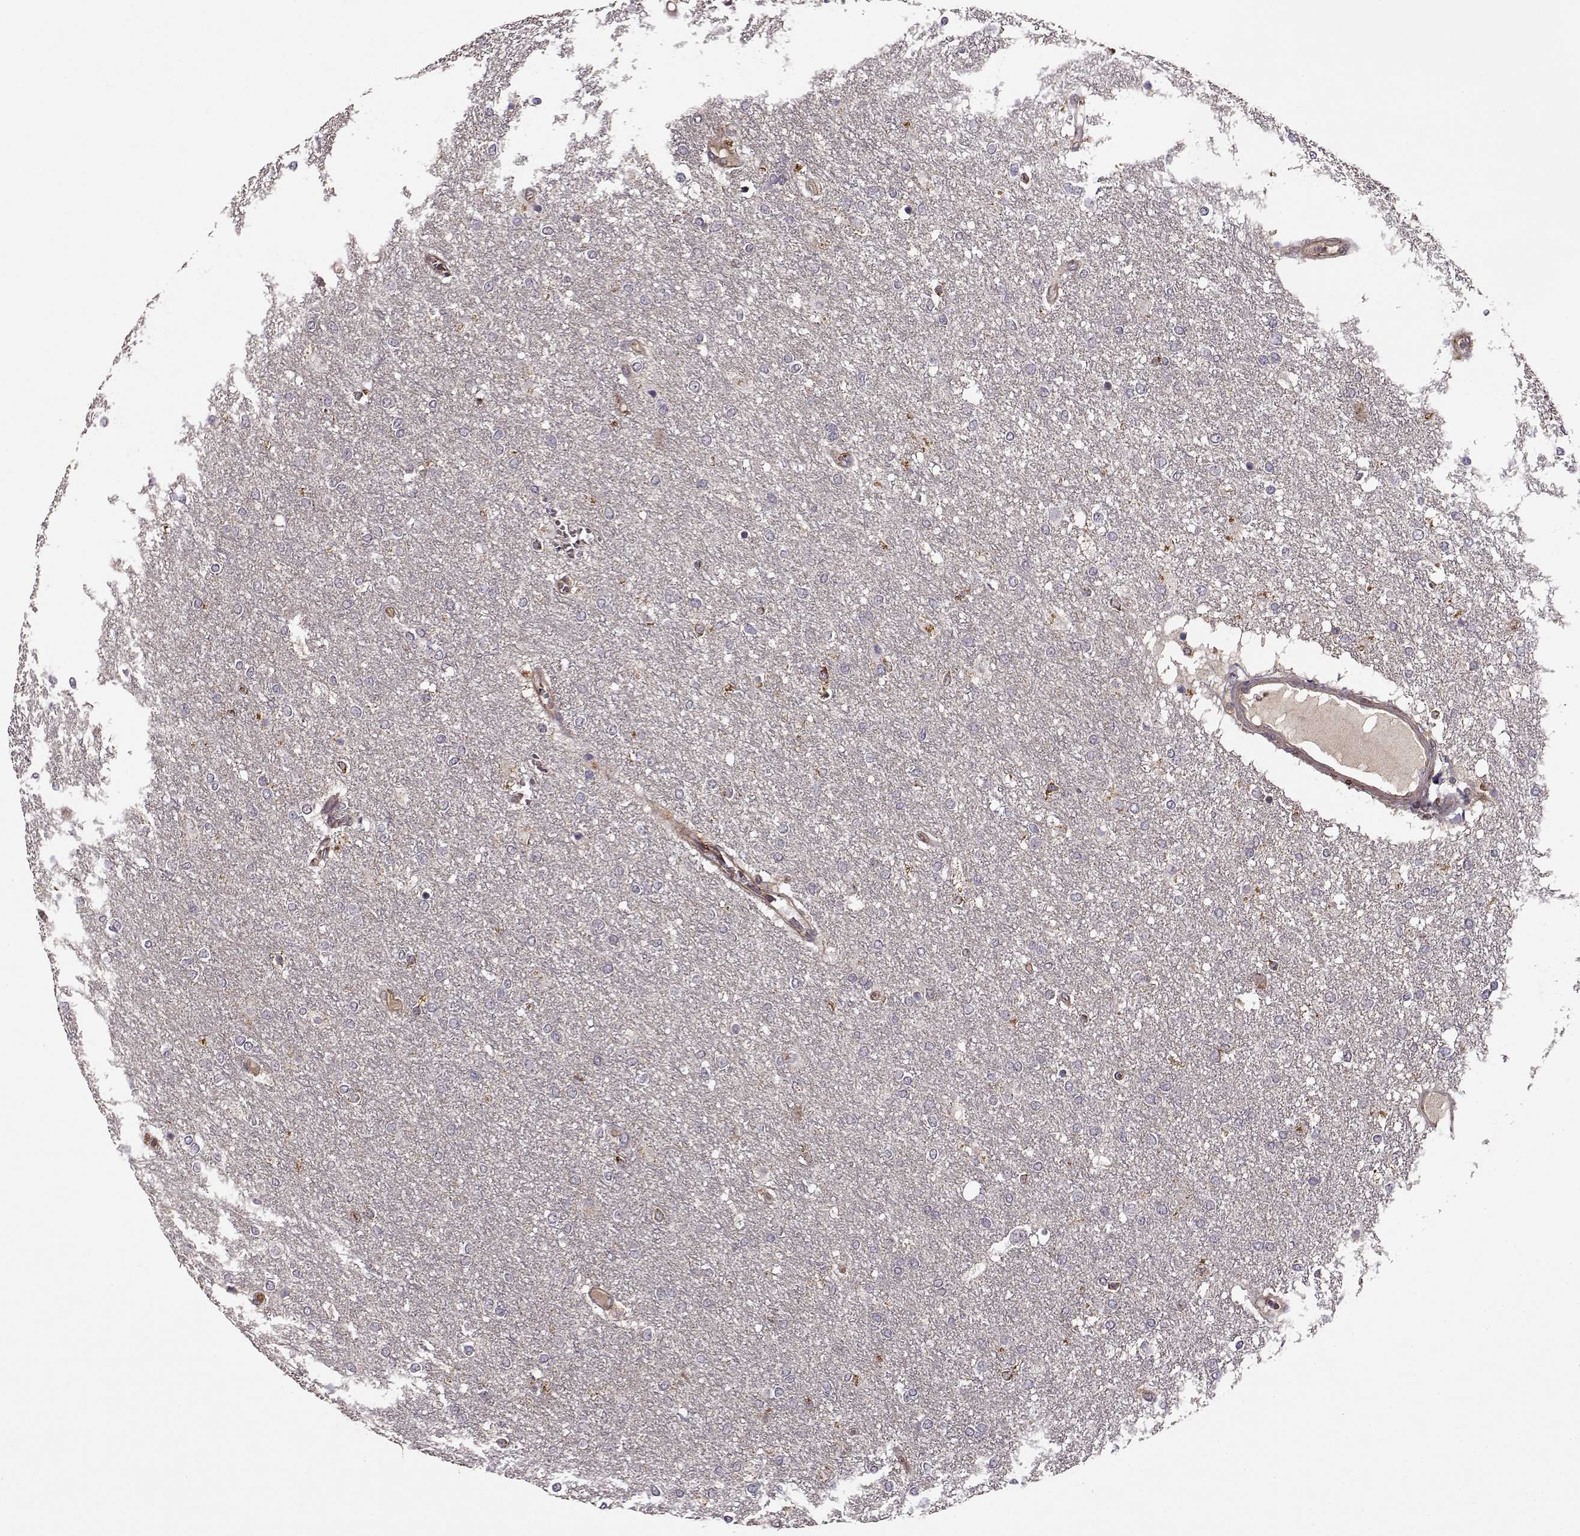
{"staining": {"intensity": "negative", "quantity": "none", "location": "none"}, "tissue": "glioma", "cell_type": "Tumor cells", "image_type": "cancer", "snomed": [{"axis": "morphology", "description": "Glioma, malignant, High grade"}, {"axis": "topography", "description": "Brain"}], "caption": "A high-resolution micrograph shows immunohistochemistry (IHC) staining of glioma, which exhibits no significant expression in tumor cells.", "gene": "IFRD2", "patient": {"sex": "female", "age": 61}}